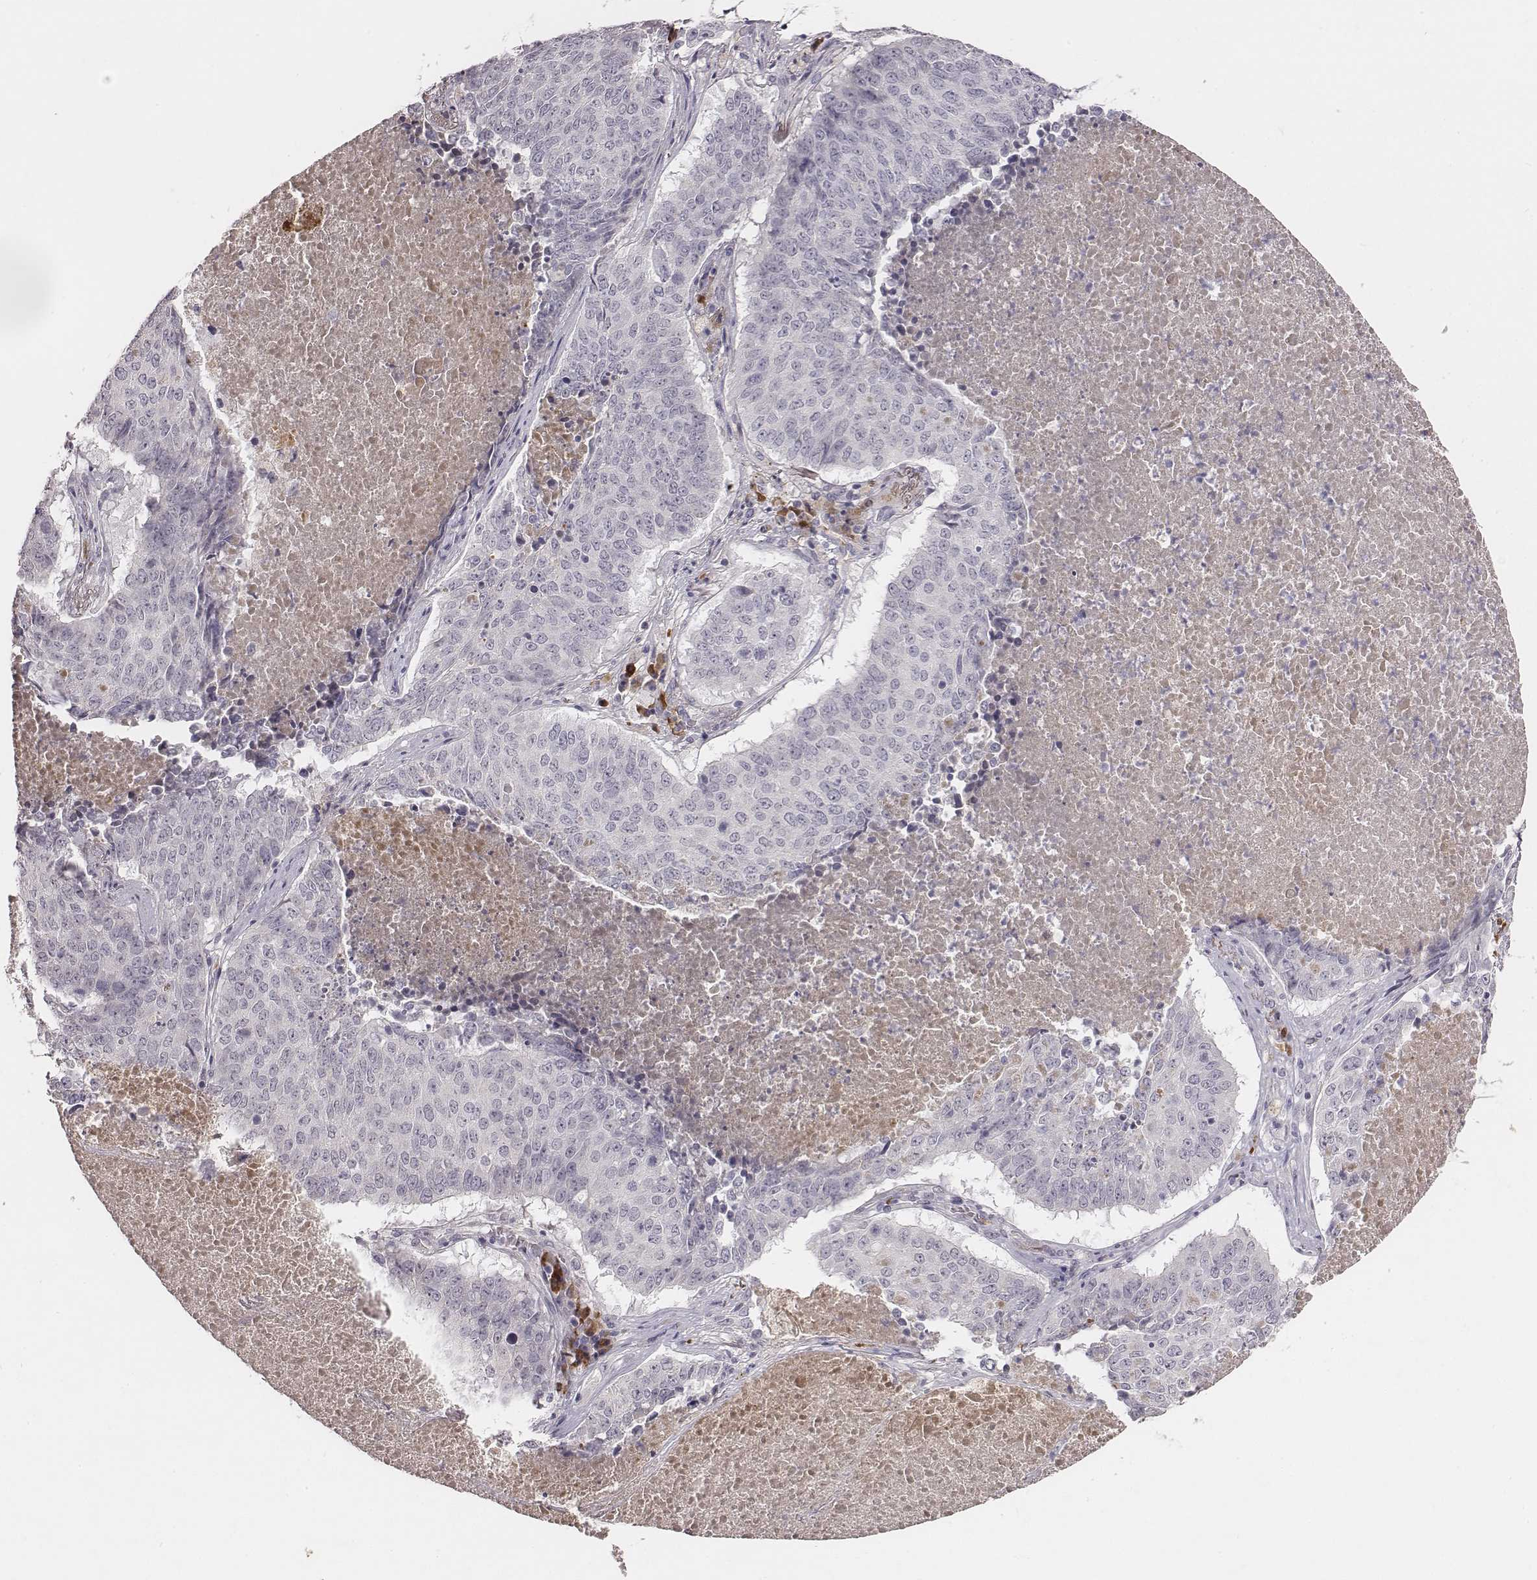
{"staining": {"intensity": "negative", "quantity": "none", "location": "none"}, "tissue": "lung cancer", "cell_type": "Tumor cells", "image_type": "cancer", "snomed": [{"axis": "morphology", "description": "Normal tissue, NOS"}, {"axis": "morphology", "description": "Squamous cell carcinoma, NOS"}, {"axis": "topography", "description": "Bronchus"}, {"axis": "topography", "description": "Lung"}], "caption": "Lung squamous cell carcinoma was stained to show a protein in brown. There is no significant expression in tumor cells.", "gene": "SLC22A6", "patient": {"sex": "male", "age": 64}}